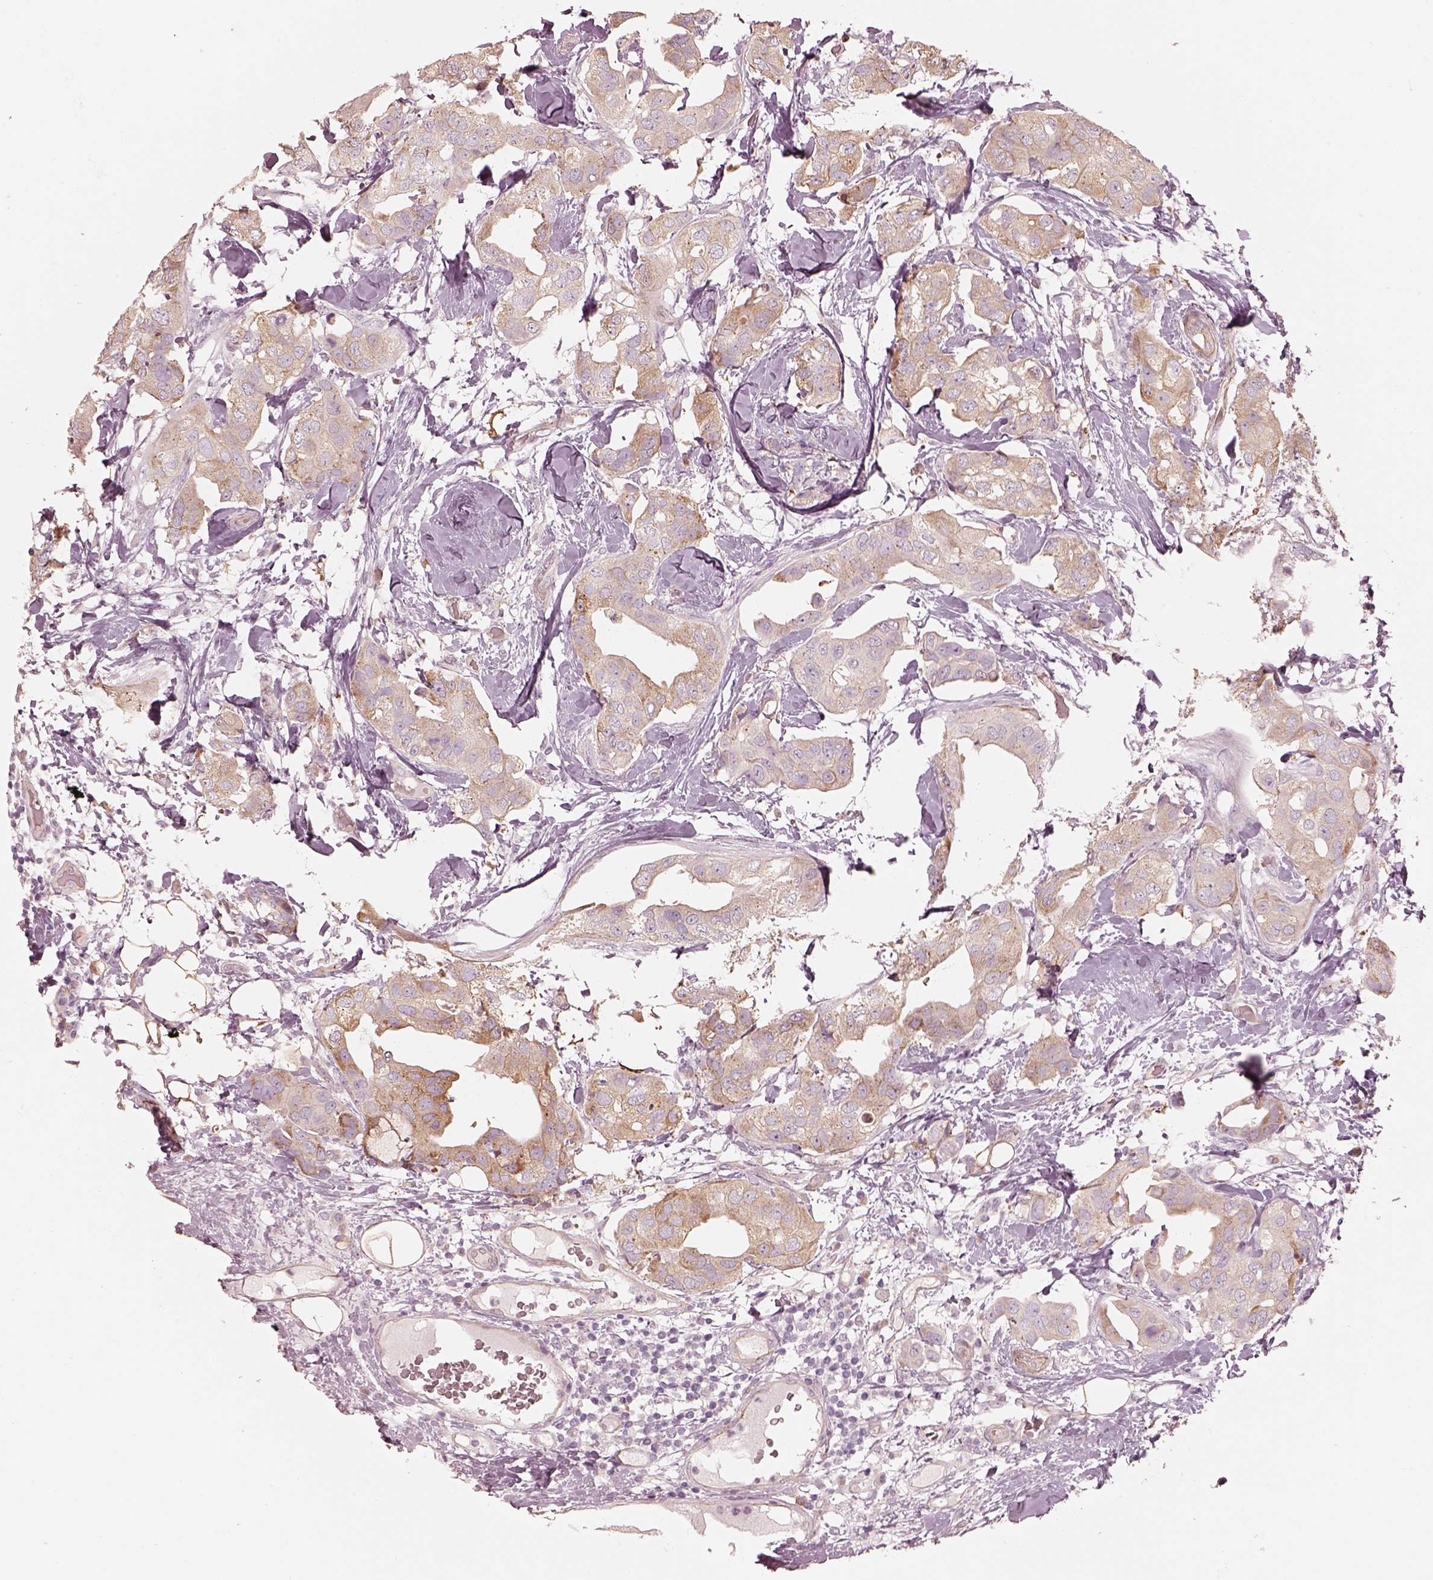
{"staining": {"intensity": "weak", "quantity": "25%-75%", "location": "cytoplasmic/membranous"}, "tissue": "breast cancer", "cell_type": "Tumor cells", "image_type": "cancer", "snomed": [{"axis": "morphology", "description": "Normal tissue, NOS"}, {"axis": "morphology", "description": "Duct carcinoma"}, {"axis": "topography", "description": "Breast"}], "caption": "Breast cancer stained for a protein (brown) shows weak cytoplasmic/membranous positive expression in about 25%-75% of tumor cells.", "gene": "CRYM", "patient": {"sex": "female", "age": 40}}